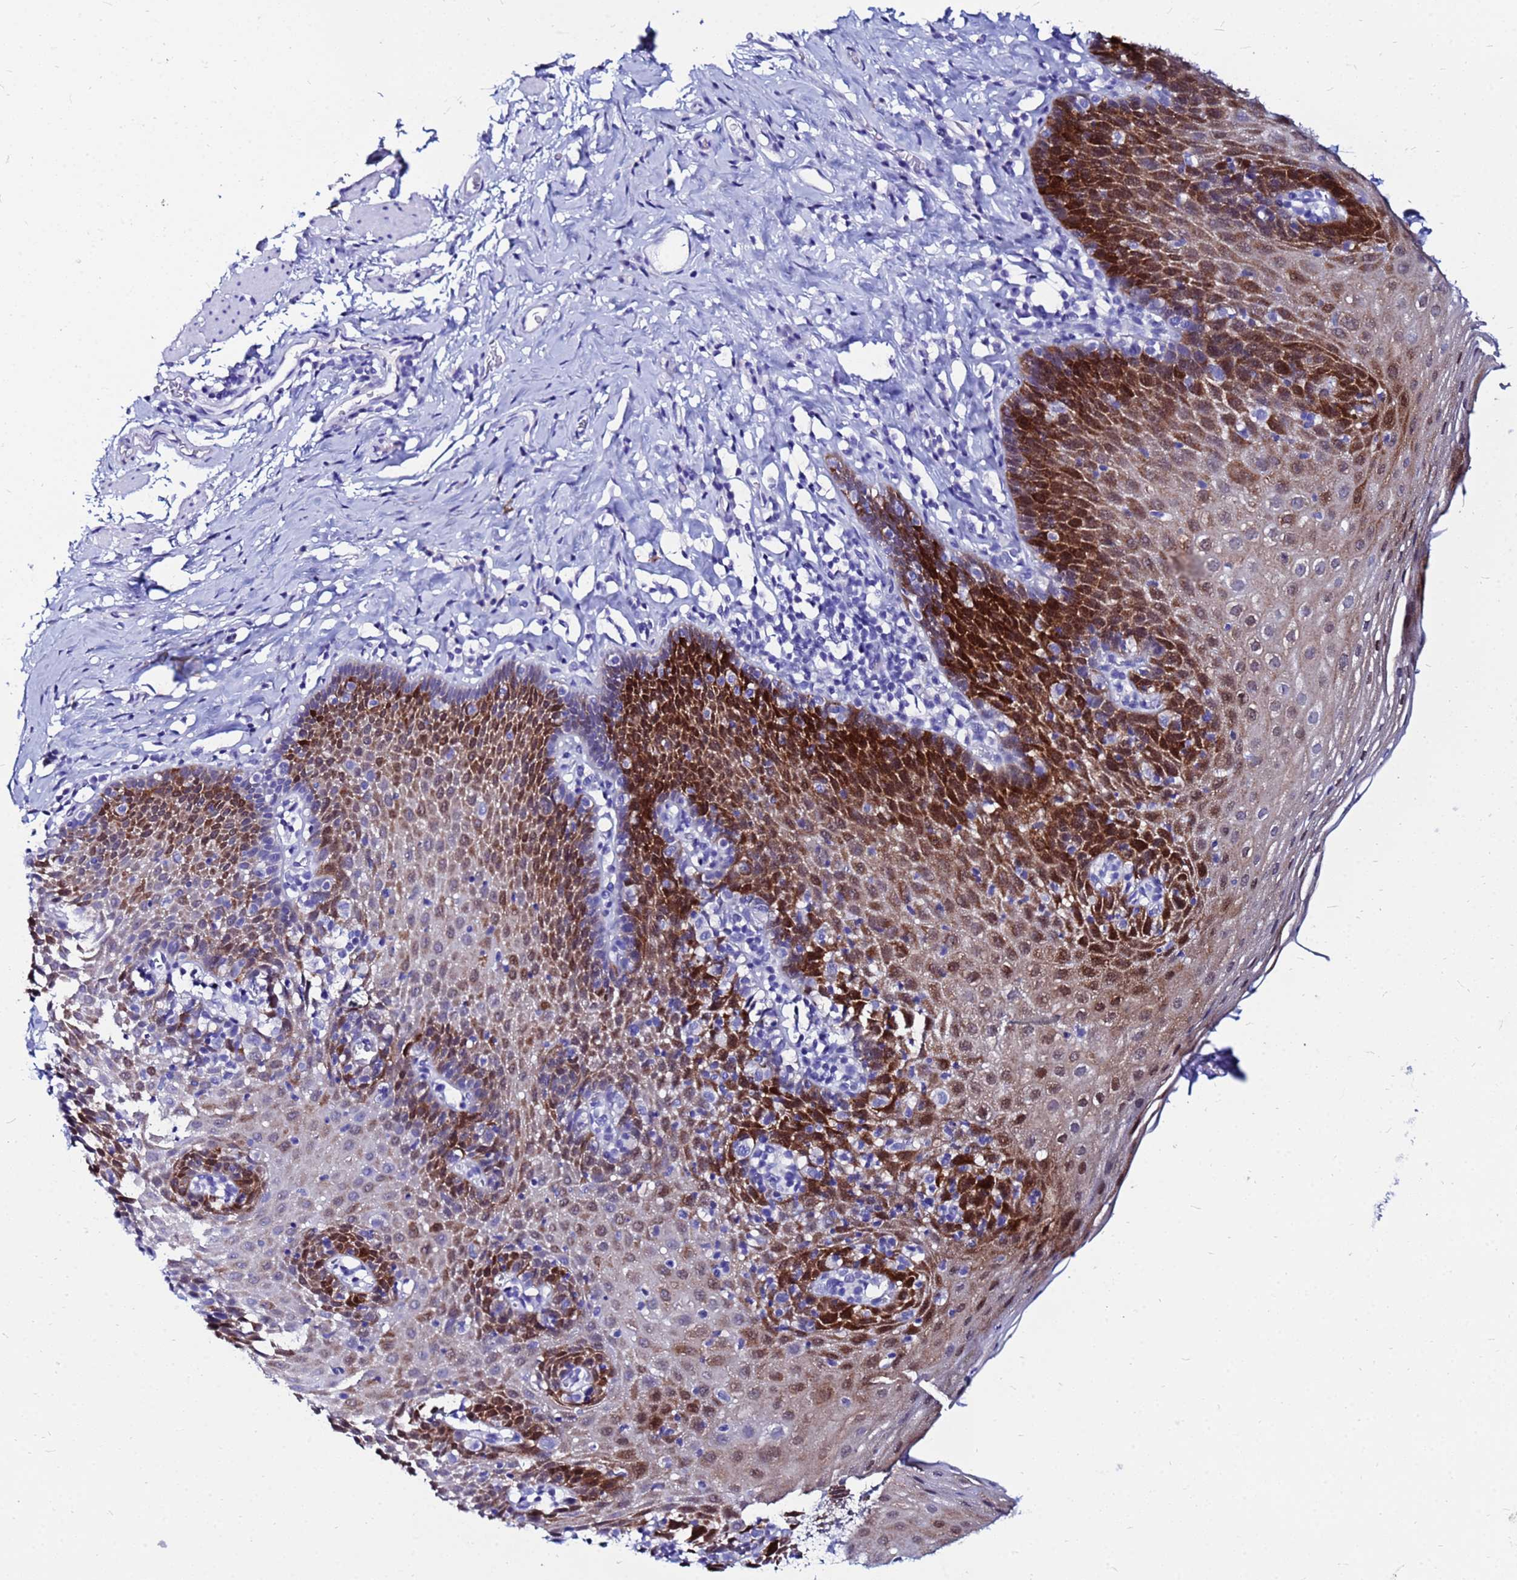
{"staining": {"intensity": "strong", "quantity": ">75%", "location": "cytoplasmic/membranous"}, "tissue": "esophagus", "cell_type": "Squamous epithelial cells", "image_type": "normal", "snomed": [{"axis": "morphology", "description": "Normal tissue, NOS"}, {"axis": "topography", "description": "Esophagus"}], "caption": "This micrograph demonstrates IHC staining of benign human esophagus, with high strong cytoplasmic/membranous staining in about >75% of squamous epithelial cells.", "gene": "PPP1R14C", "patient": {"sex": "female", "age": 61}}